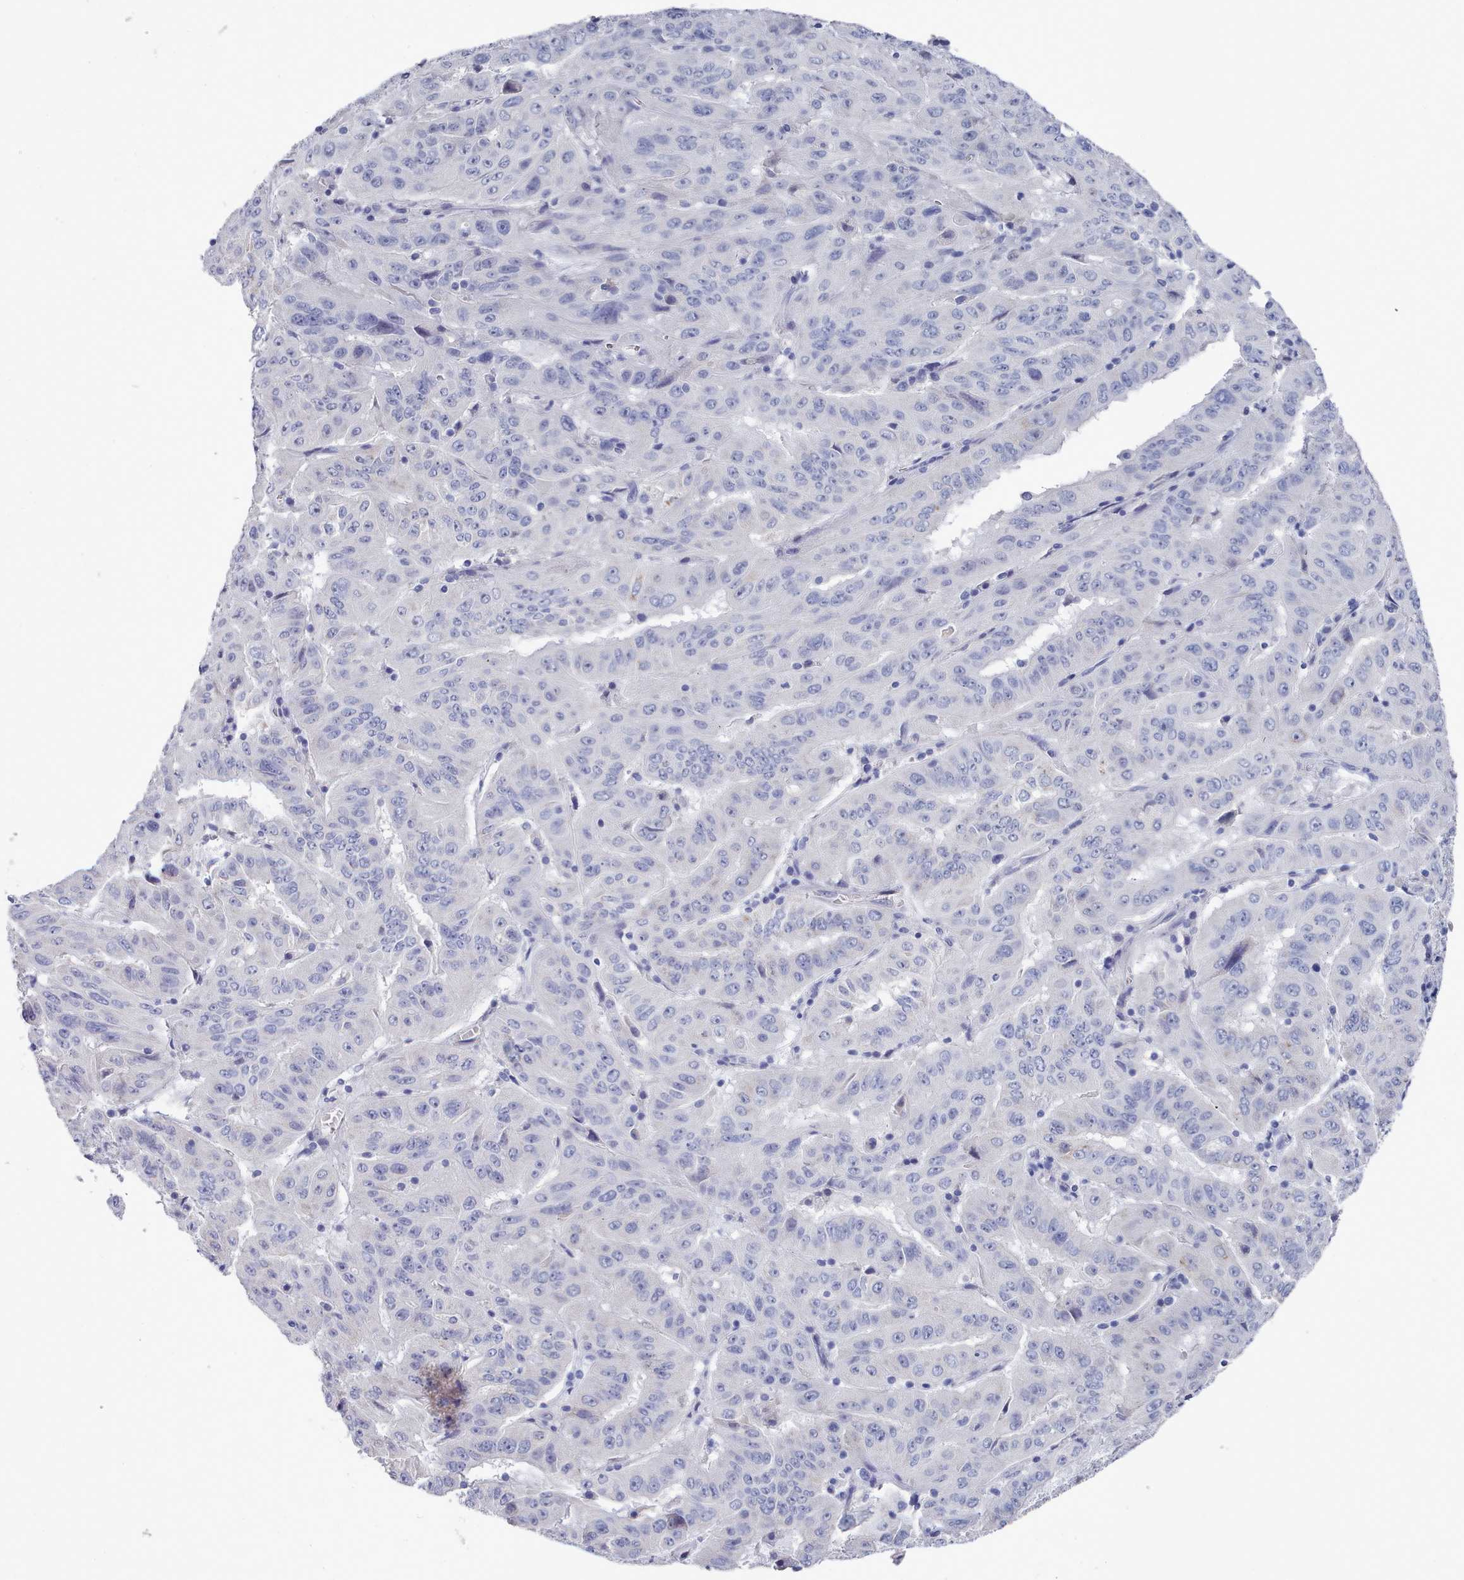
{"staining": {"intensity": "negative", "quantity": "none", "location": "none"}, "tissue": "pancreatic cancer", "cell_type": "Tumor cells", "image_type": "cancer", "snomed": [{"axis": "morphology", "description": "Adenocarcinoma, NOS"}, {"axis": "topography", "description": "Pancreas"}], "caption": "This is a histopathology image of immunohistochemistry (IHC) staining of pancreatic adenocarcinoma, which shows no expression in tumor cells.", "gene": "ACAD11", "patient": {"sex": "male", "age": 63}}